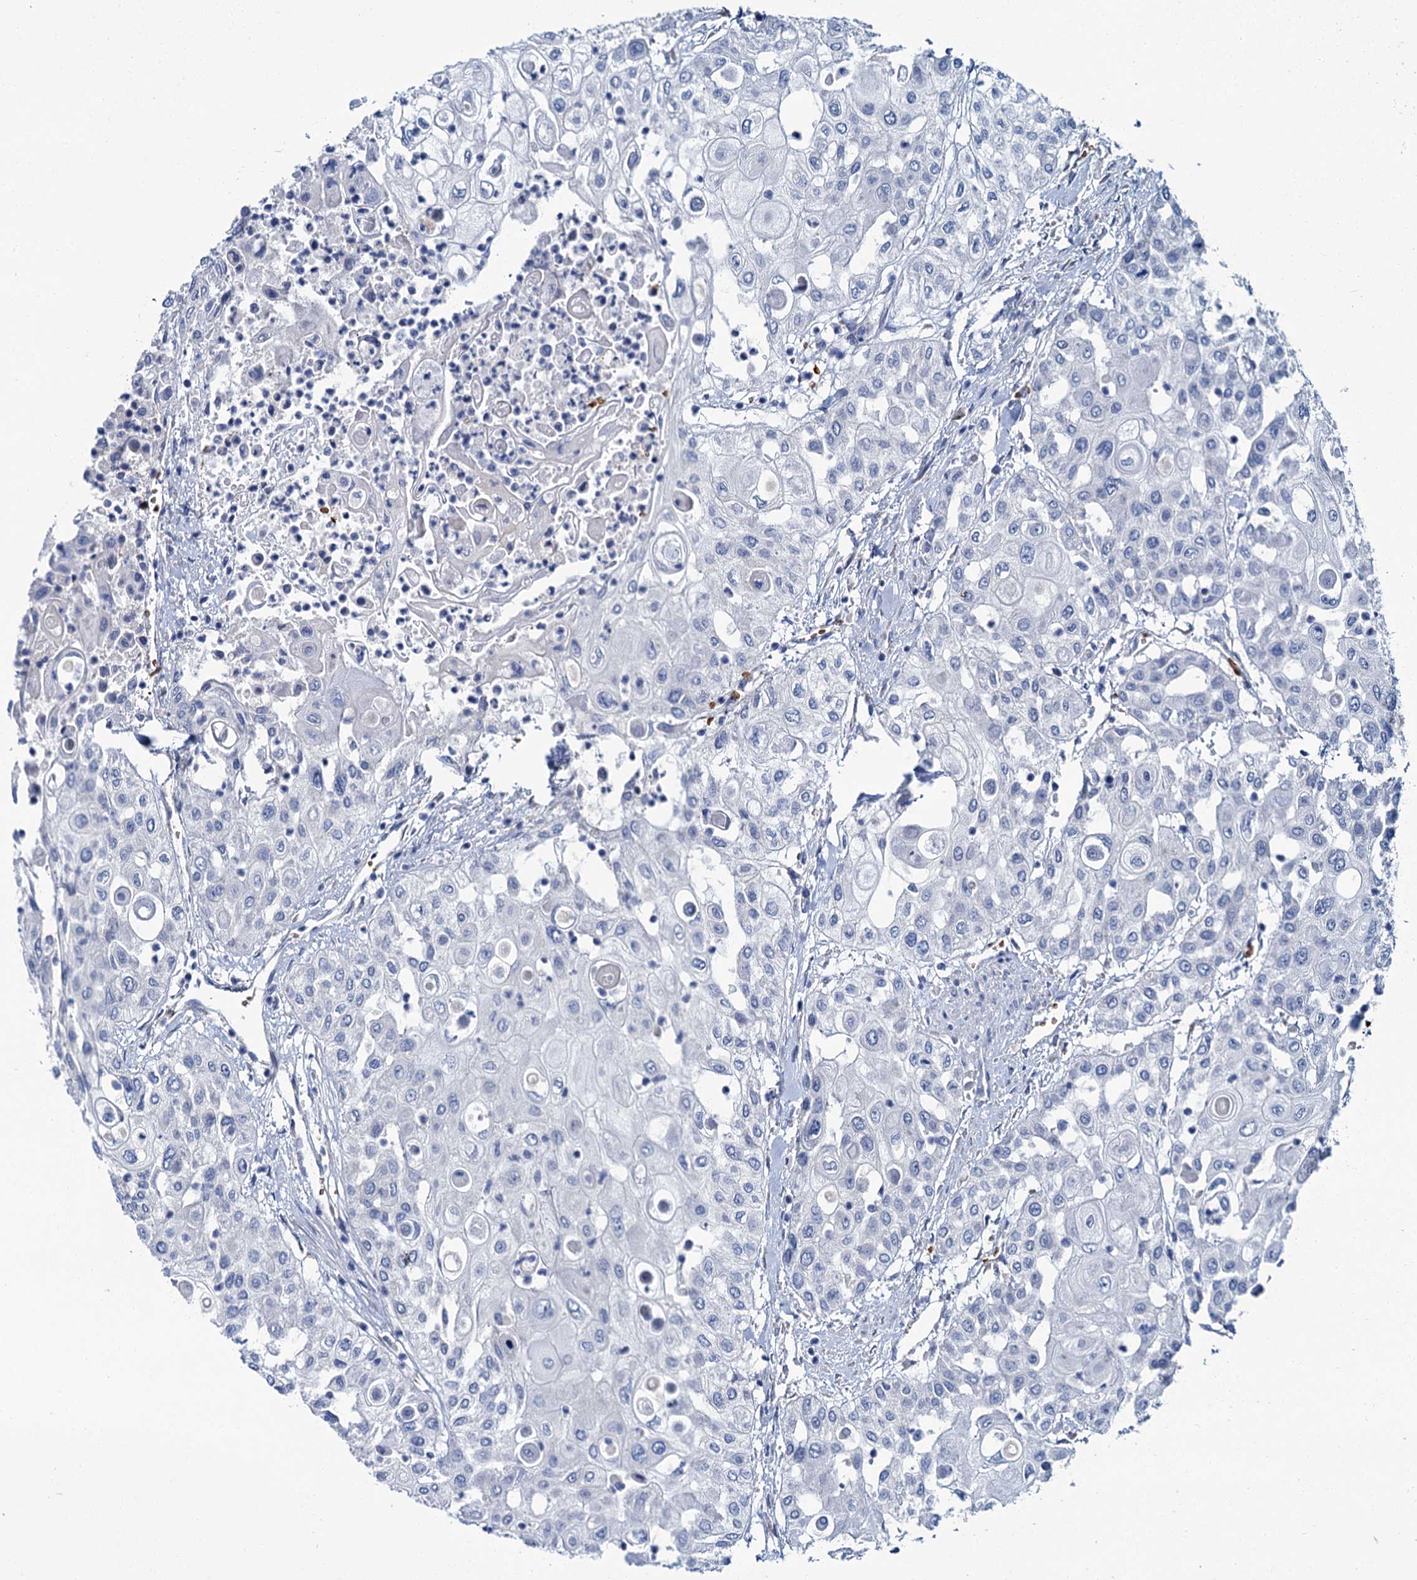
{"staining": {"intensity": "negative", "quantity": "none", "location": "none"}, "tissue": "urothelial cancer", "cell_type": "Tumor cells", "image_type": "cancer", "snomed": [{"axis": "morphology", "description": "Urothelial carcinoma, High grade"}, {"axis": "topography", "description": "Urinary bladder"}], "caption": "Tumor cells show no significant staining in high-grade urothelial carcinoma.", "gene": "ATG2A", "patient": {"sex": "female", "age": 79}}